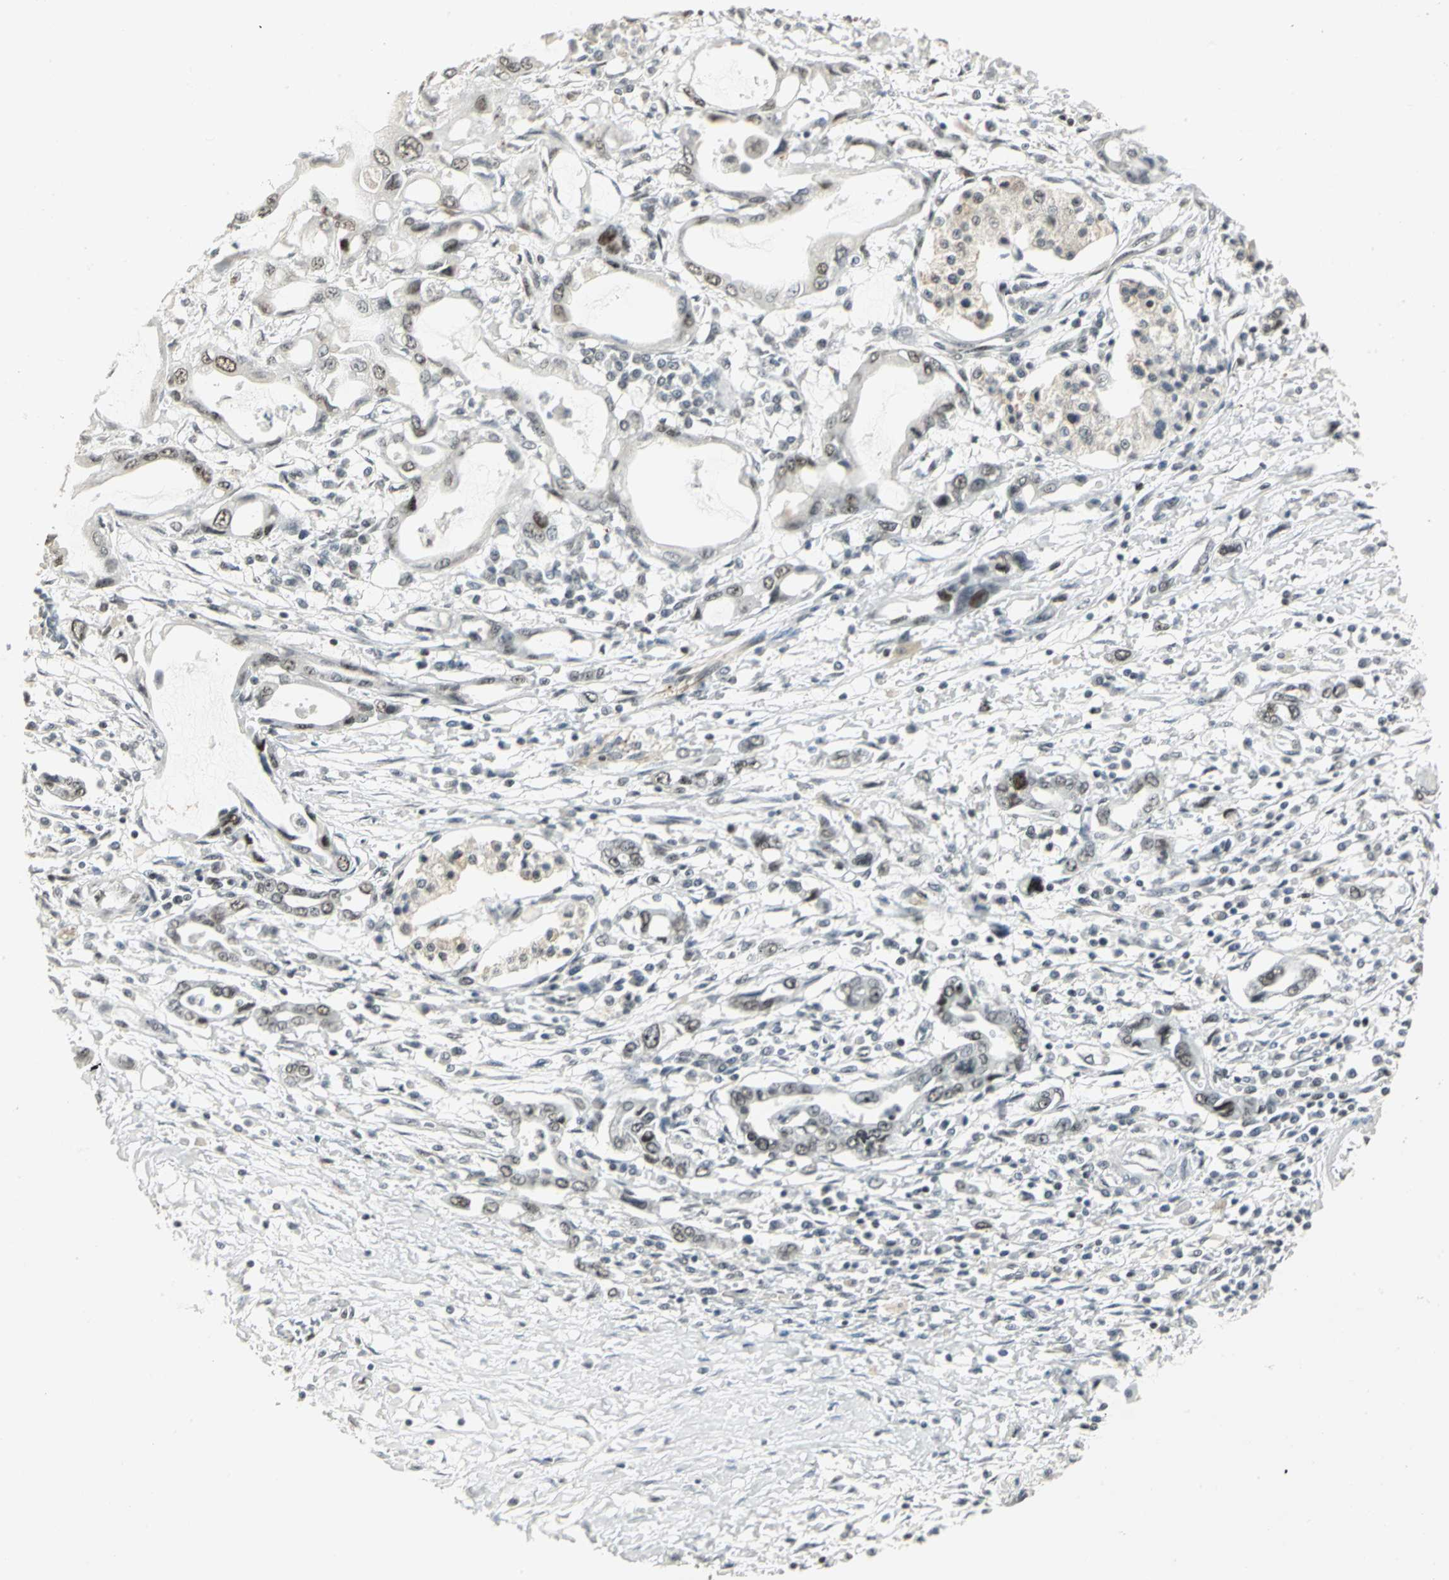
{"staining": {"intensity": "moderate", "quantity": "25%-75%", "location": "nuclear"}, "tissue": "pancreatic cancer", "cell_type": "Tumor cells", "image_type": "cancer", "snomed": [{"axis": "morphology", "description": "Adenocarcinoma, NOS"}, {"axis": "topography", "description": "Pancreas"}], "caption": "High-power microscopy captured an immunohistochemistry micrograph of pancreatic cancer, revealing moderate nuclear positivity in about 25%-75% of tumor cells. (DAB IHC, brown staining for protein, blue staining for nuclei).", "gene": "CBX3", "patient": {"sex": "female", "age": 57}}